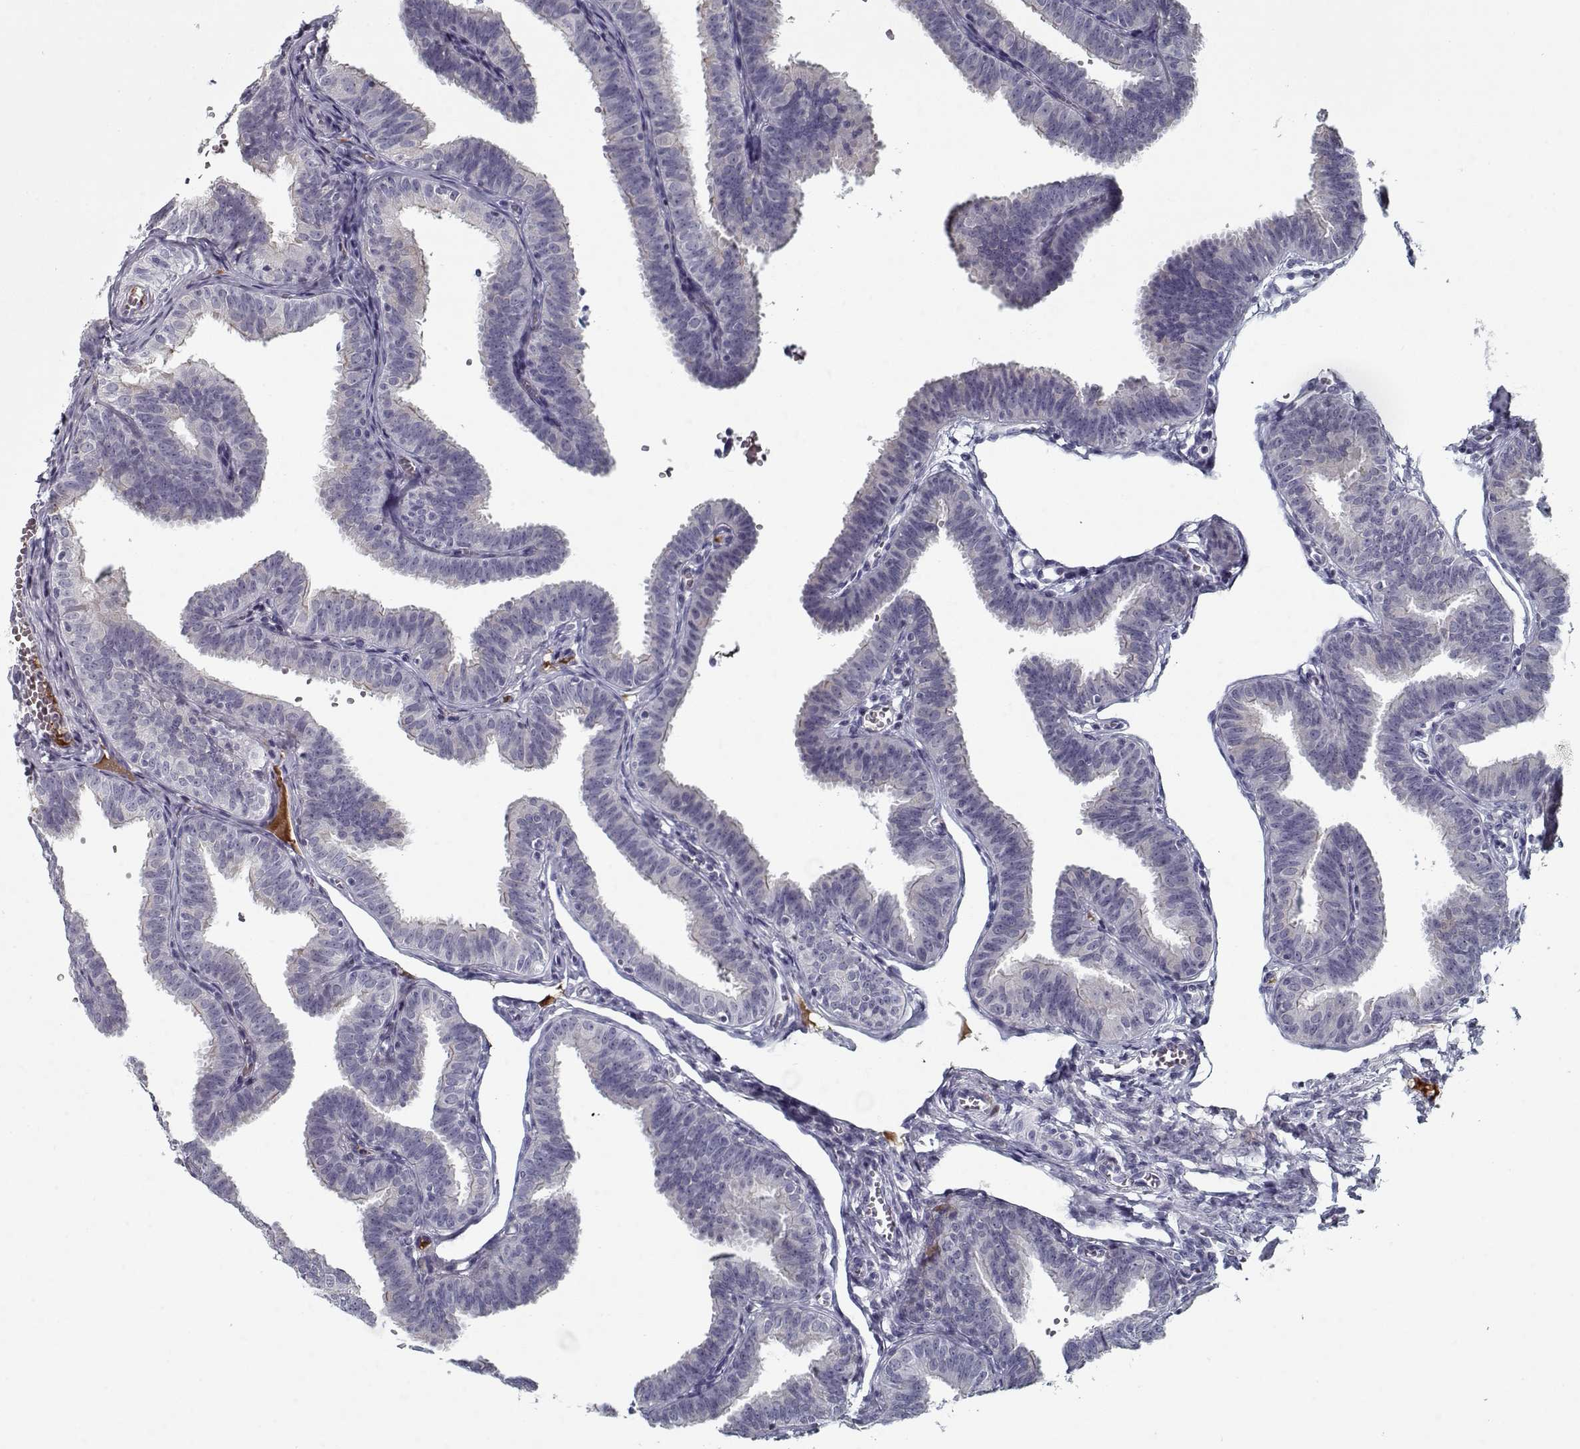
{"staining": {"intensity": "weak", "quantity": "<25%", "location": "cytoplasmic/membranous"}, "tissue": "fallopian tube", "cell_type": "Glandular cells", "image_type": "normal", "snomed": [{"axis": "morphology", "description": "Normal tissue, NOS"}, {"axis": "topography", "description": "Fallopian tube"}], "caption": "The image shows no significant expression in glandular cells of fallopian tube.", "gene": "DDX25", "patient": {"sex": "female", "age": 25}}